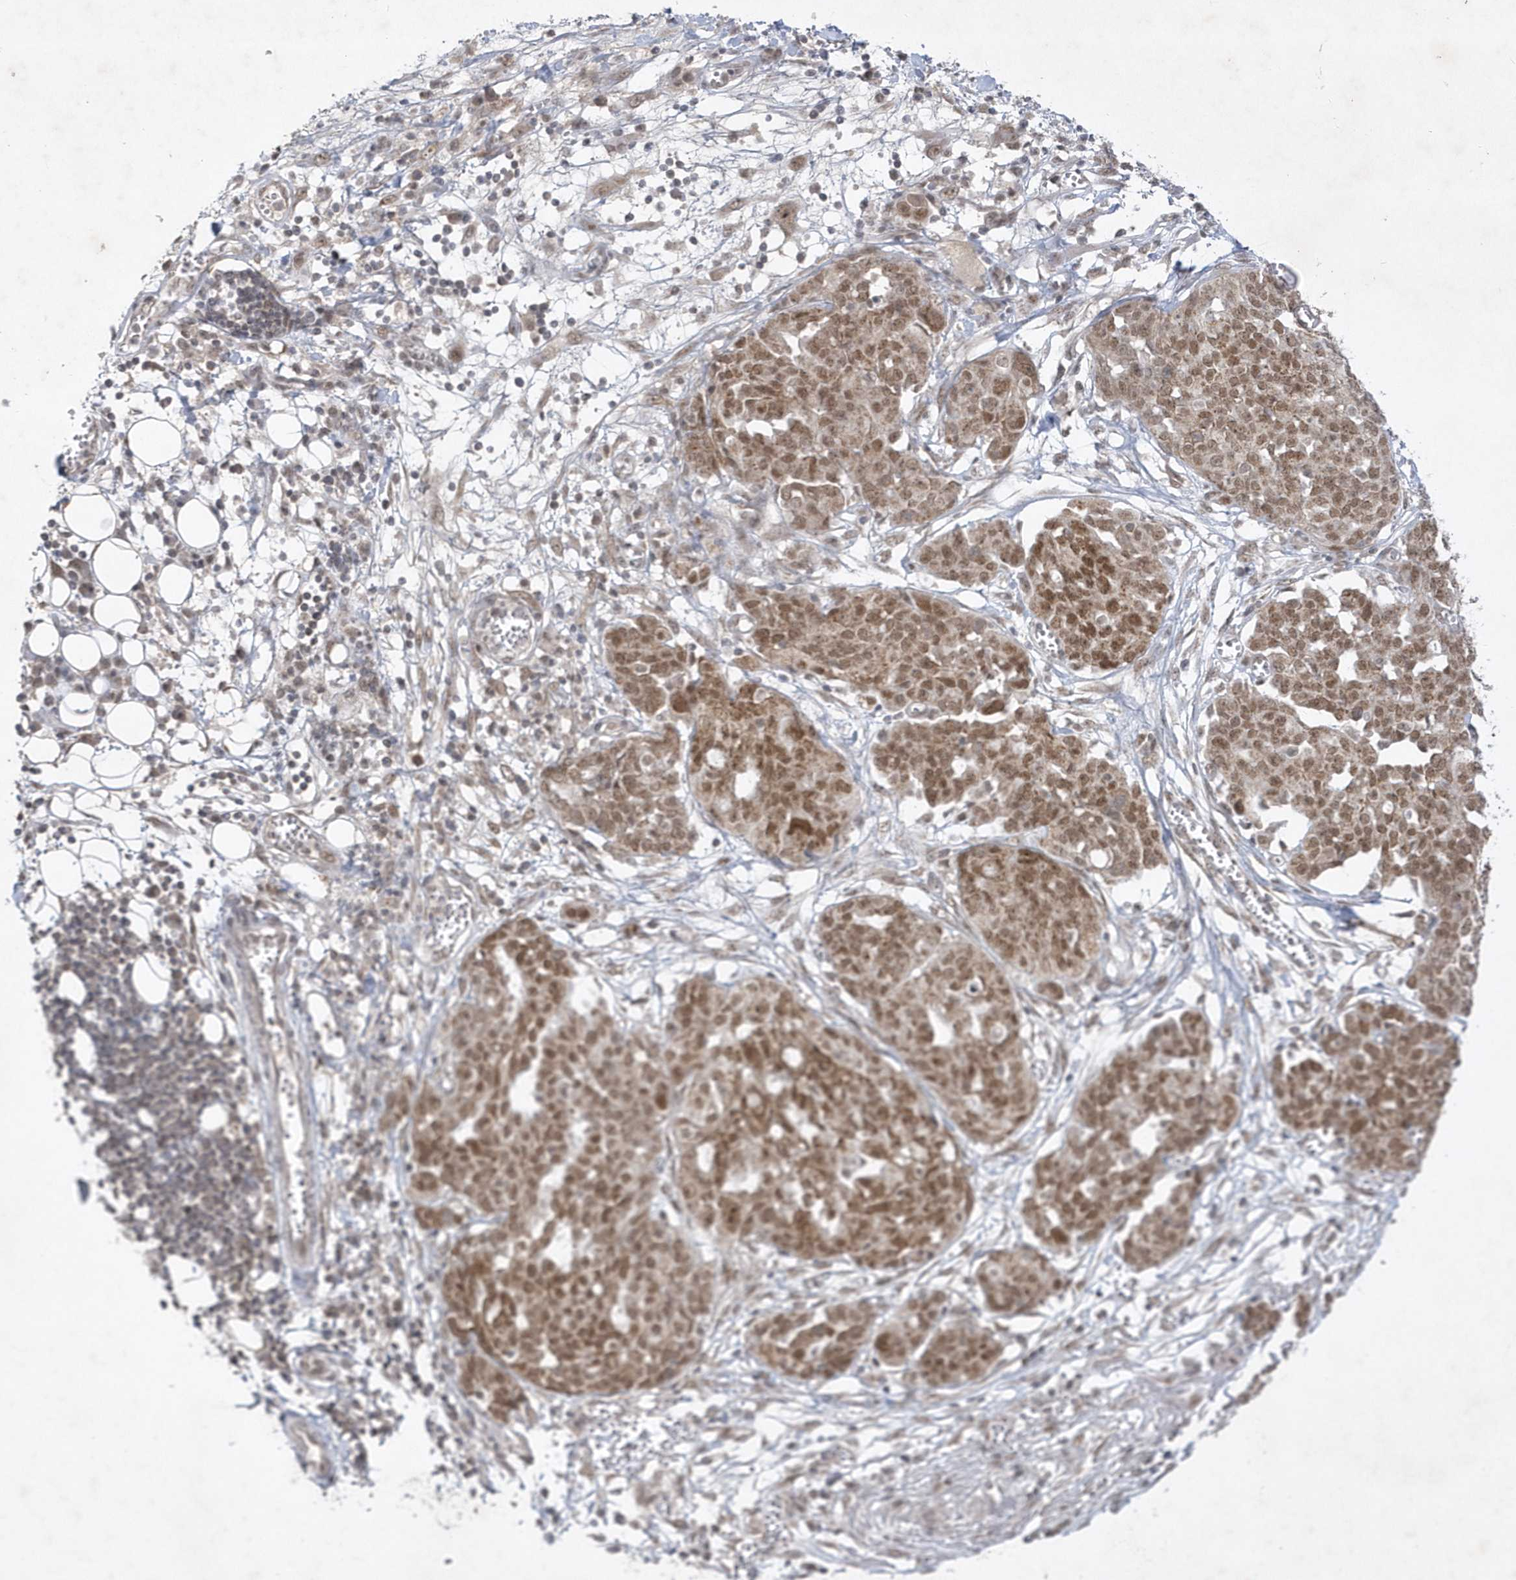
{"staining": {"intensity": "moderate", "quantity": ">75%", "location": "nuclear"}, "tissue": "ovarian cancer", "cell_type": "Tumor cells", "image_type": "cancer", "snomed": [{"axis": "morphology", "description": "Cystadenocarcinoma, serous, NOS"}, {"axis": "topography", "description": "Soft tissue"}, {"axis": "topography", "description": "Ovary"}], "caption": "Moderate nuclear expression is appreciated in approximately >75% of tumor cells in serous cystadenocarcinoma (ovarian).", "gene": "CPSF3", "patient": {"sex": "female", "age": 57}}